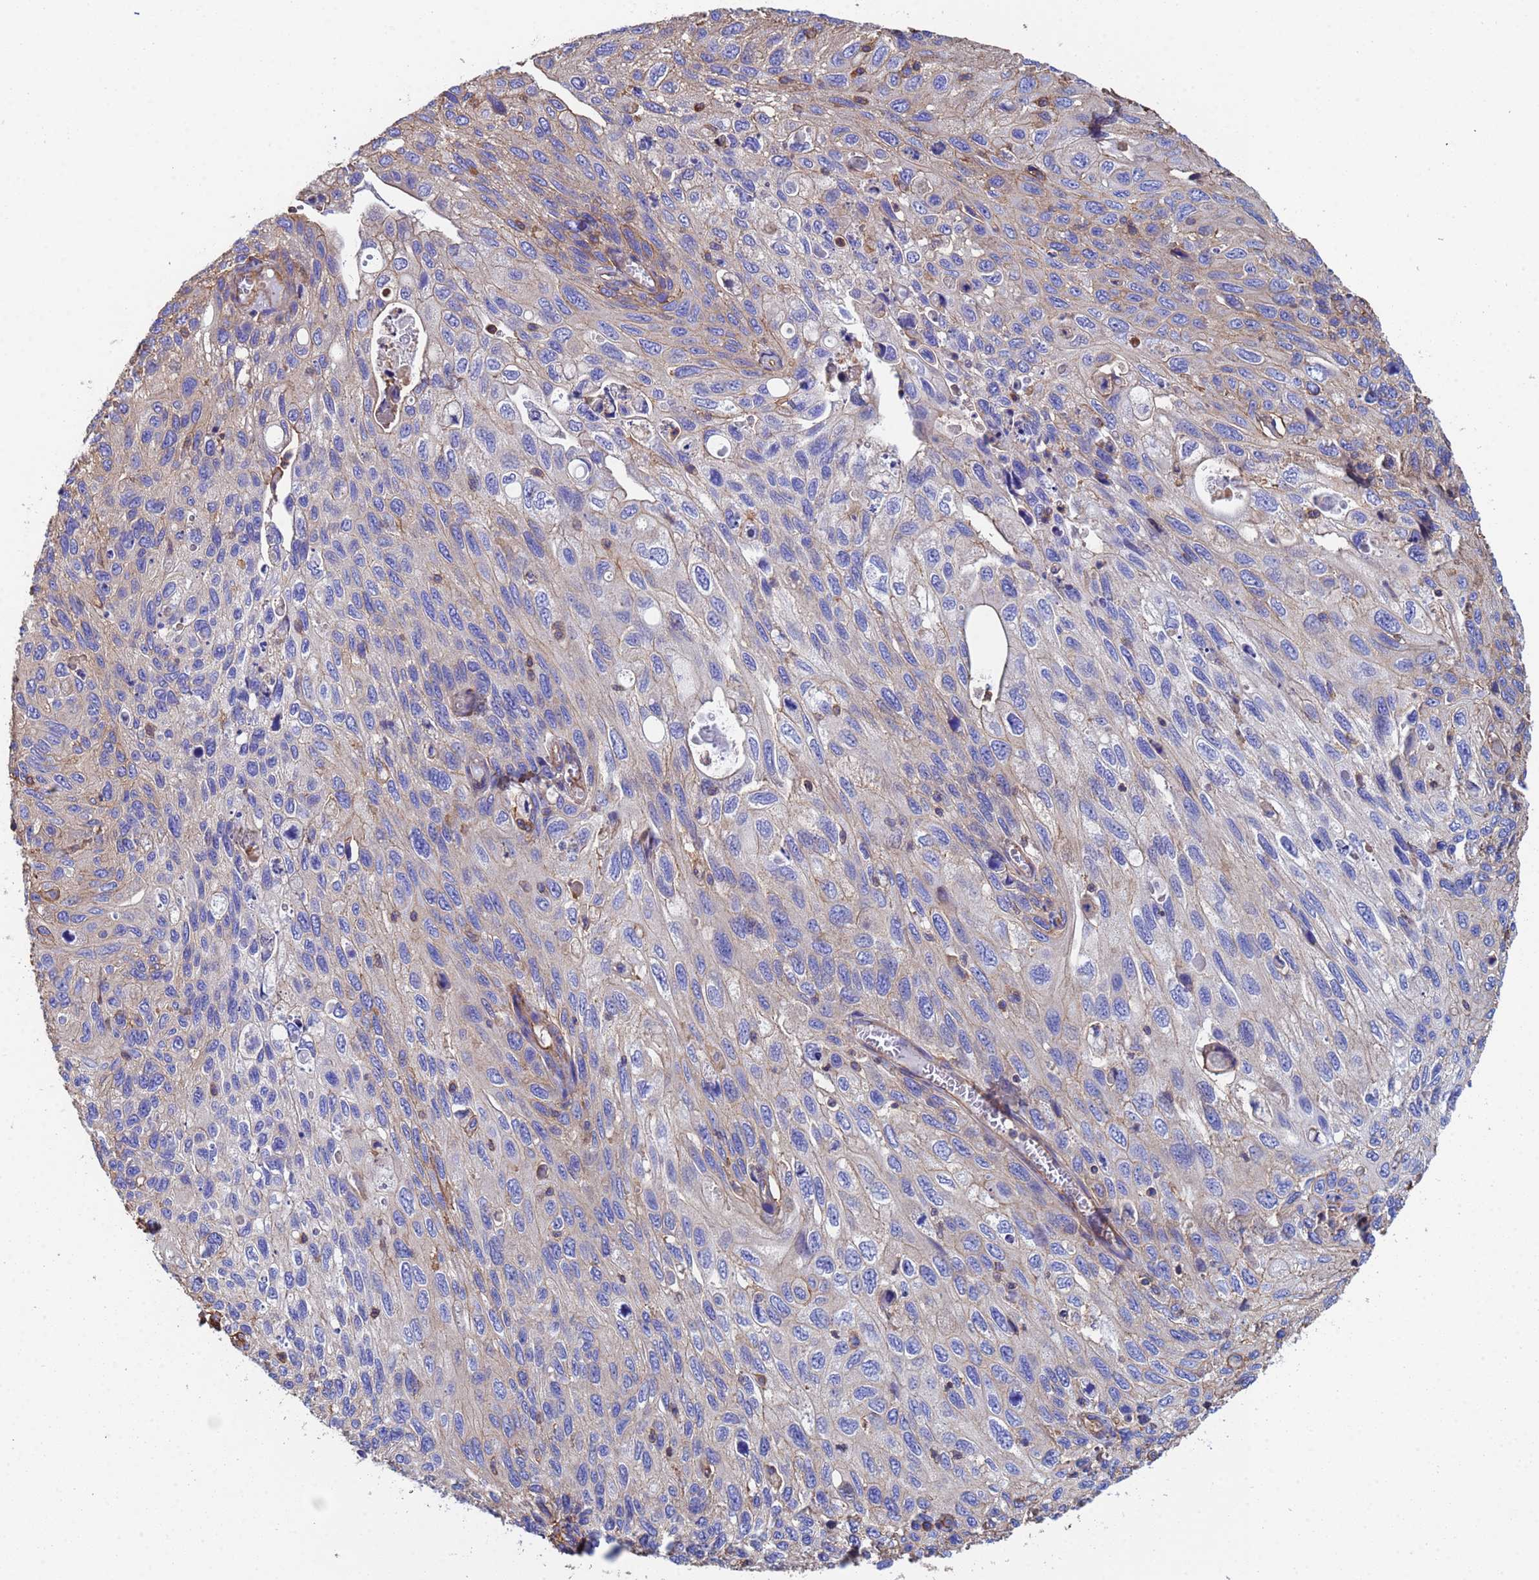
{"staining": {"intensity": "negative", "quantity": "none", "location": "none"}, "tissue": "cervical cancer", "cell_type": "Tumor cells", "image_type": "cancer", "snomed": [{"axis": "morphology", "description": "Squamous cell carcinoma, NOS"}, {"axis": "topography", "description": "Cervix"}], "caption": "Tumor cells are negative for brown protein staining in cervical squamous cell carcinoma. (DAB IHC visualized using brightfield microscopy, high magnification).", "gene": "MYL12A", "patient": {"sex": "female", "age": 70}}